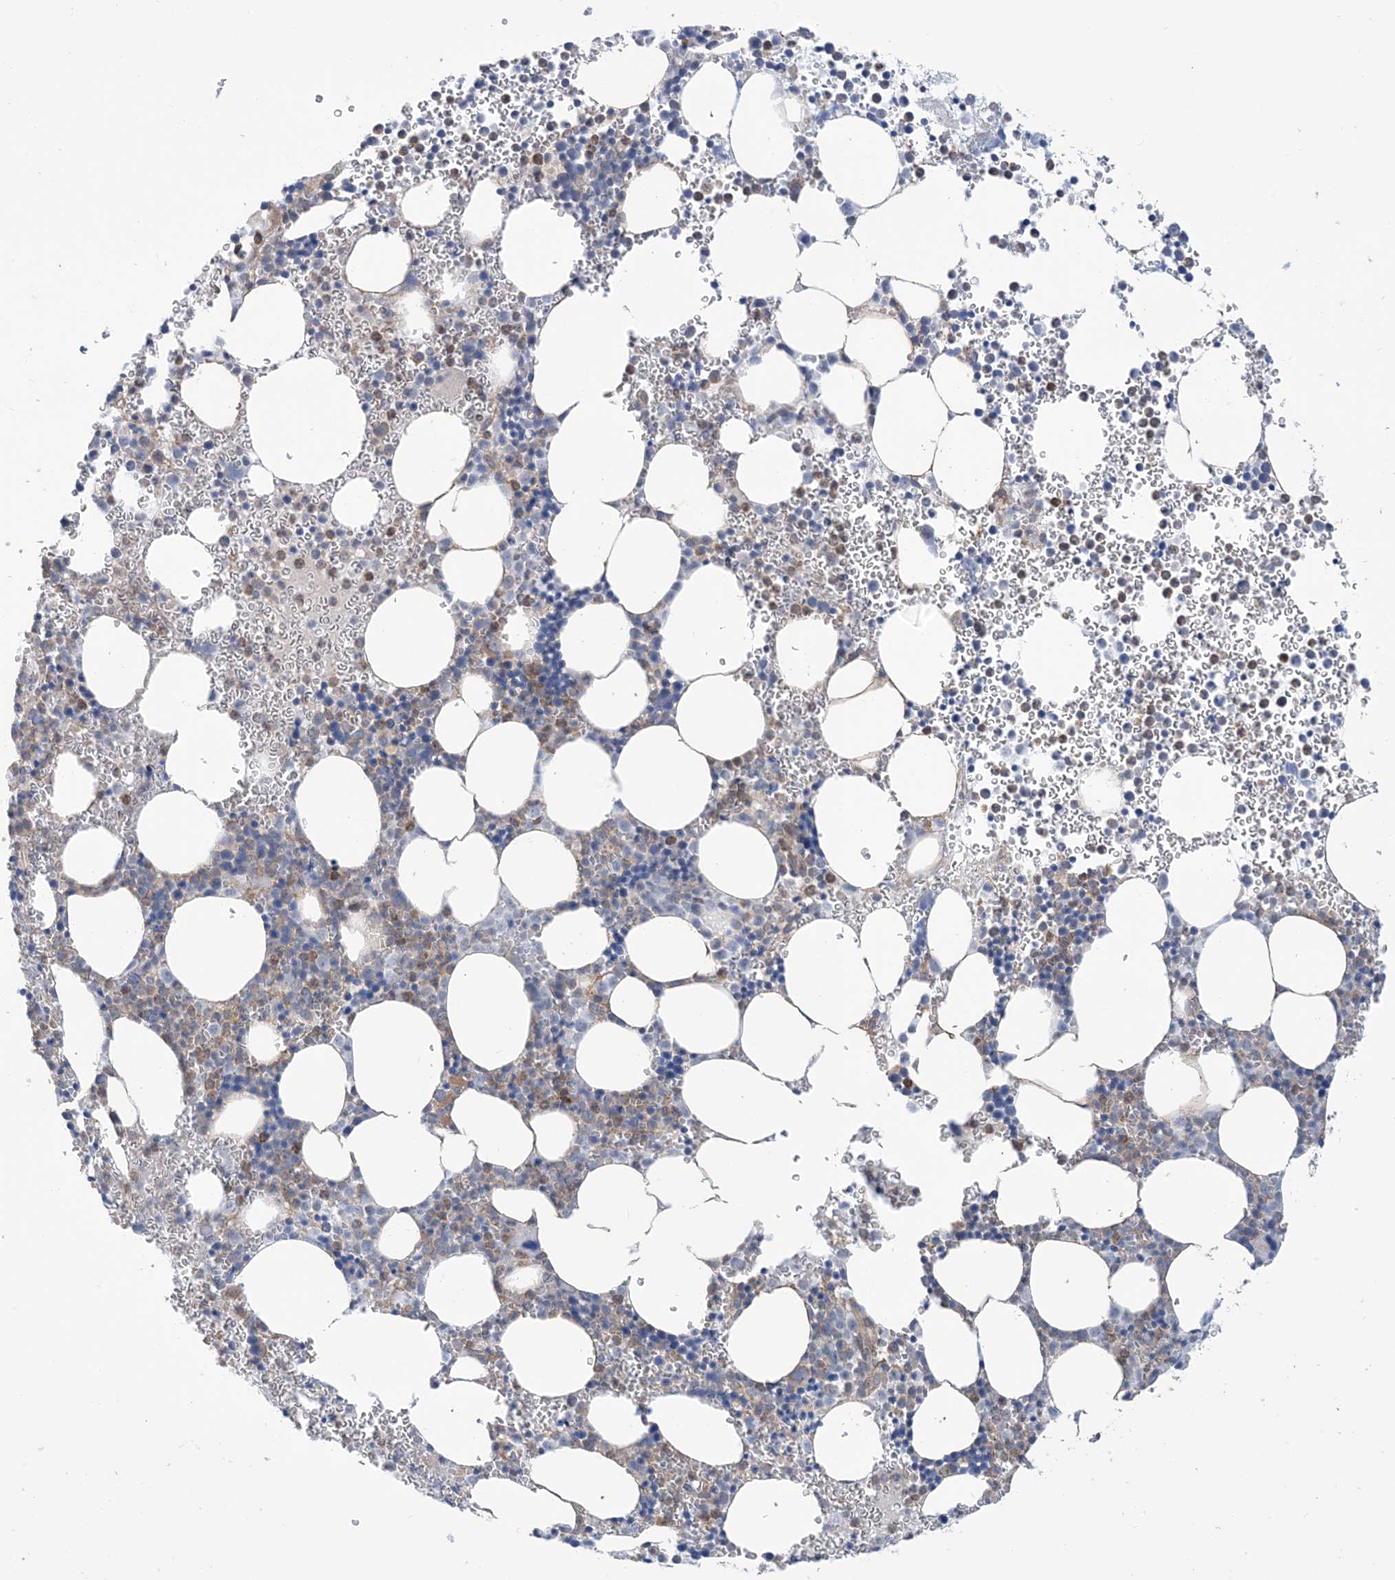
{"staining": {"intensity": "moderate", "quantity": "<25%", "location": "cytoplasmic/membranous"}, "tissue": "bone marrow", "cell_type": "Hematopoietic cells", "image_type": "normal", "snomed": [{"axis": "morphology", "description": "Normal tissue, NOS"}, {"axis": "topography", "description": "Bone marrow"}], "caption": "Immunohistochemical staining of benign human bone marrow shows <25% levels of moderate cytoplasmic/membranous protein expression in approximately <25% of hematopoietic cells.", "gene": "EHBP1", "patient": {"sex": "female", "age": 78}}